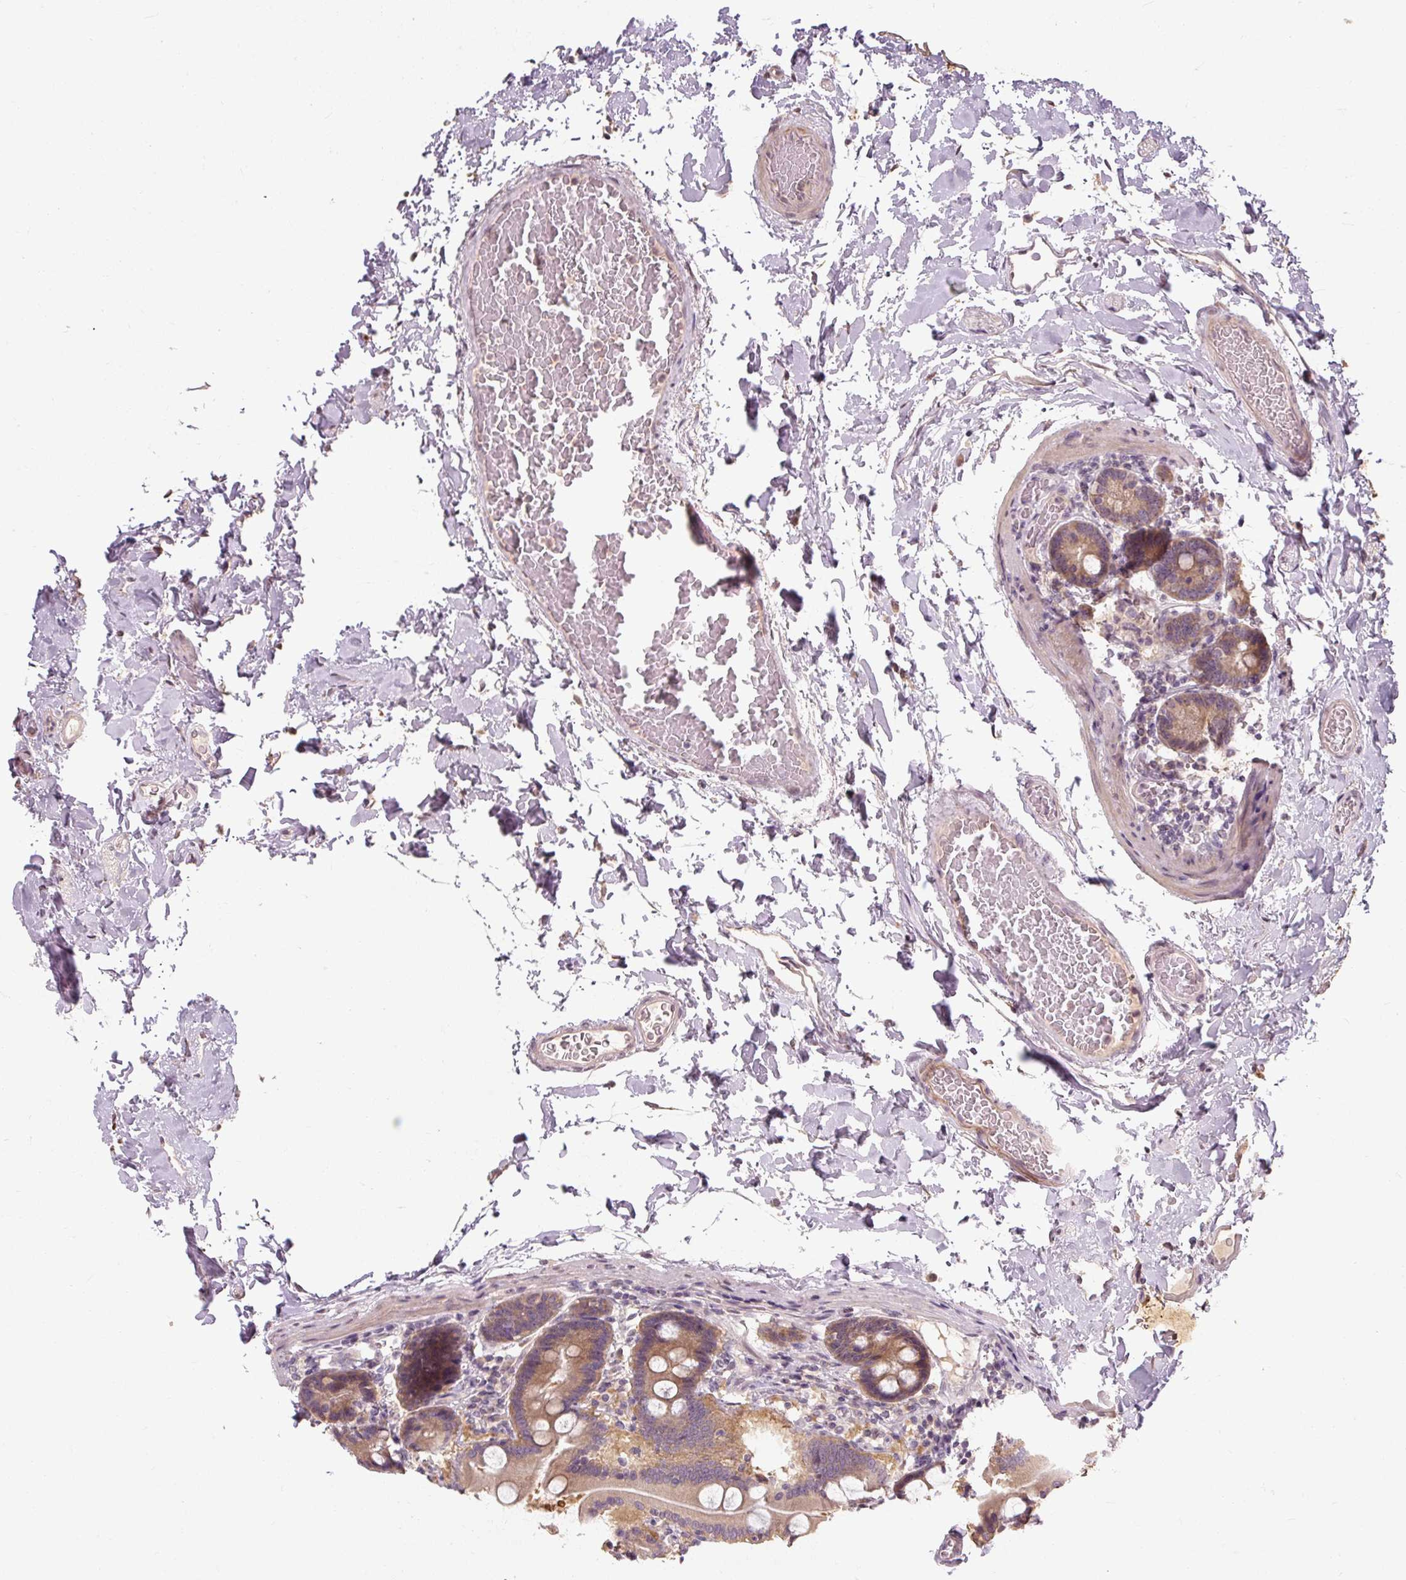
{"staining": {"intensity": "moderate", "quantity": "25%-75%", "location": "cytoplasmic/membranous"}, "tissue": "duodenum", "cell_type": "Glandular cells", "image_type": "normal", "snomed": [{"axis": "morphology", "description": "Normal tissue, NOS"}, {"axis": "topography", "description": "Duodenum"}], "caption": "Moderate cytoplasmic/membranous protein expression is seen in about 25%-75% of glandular cells in duodenum.", "gene": "CFAP65", "patient": {"sex": "male", "age": 55}}